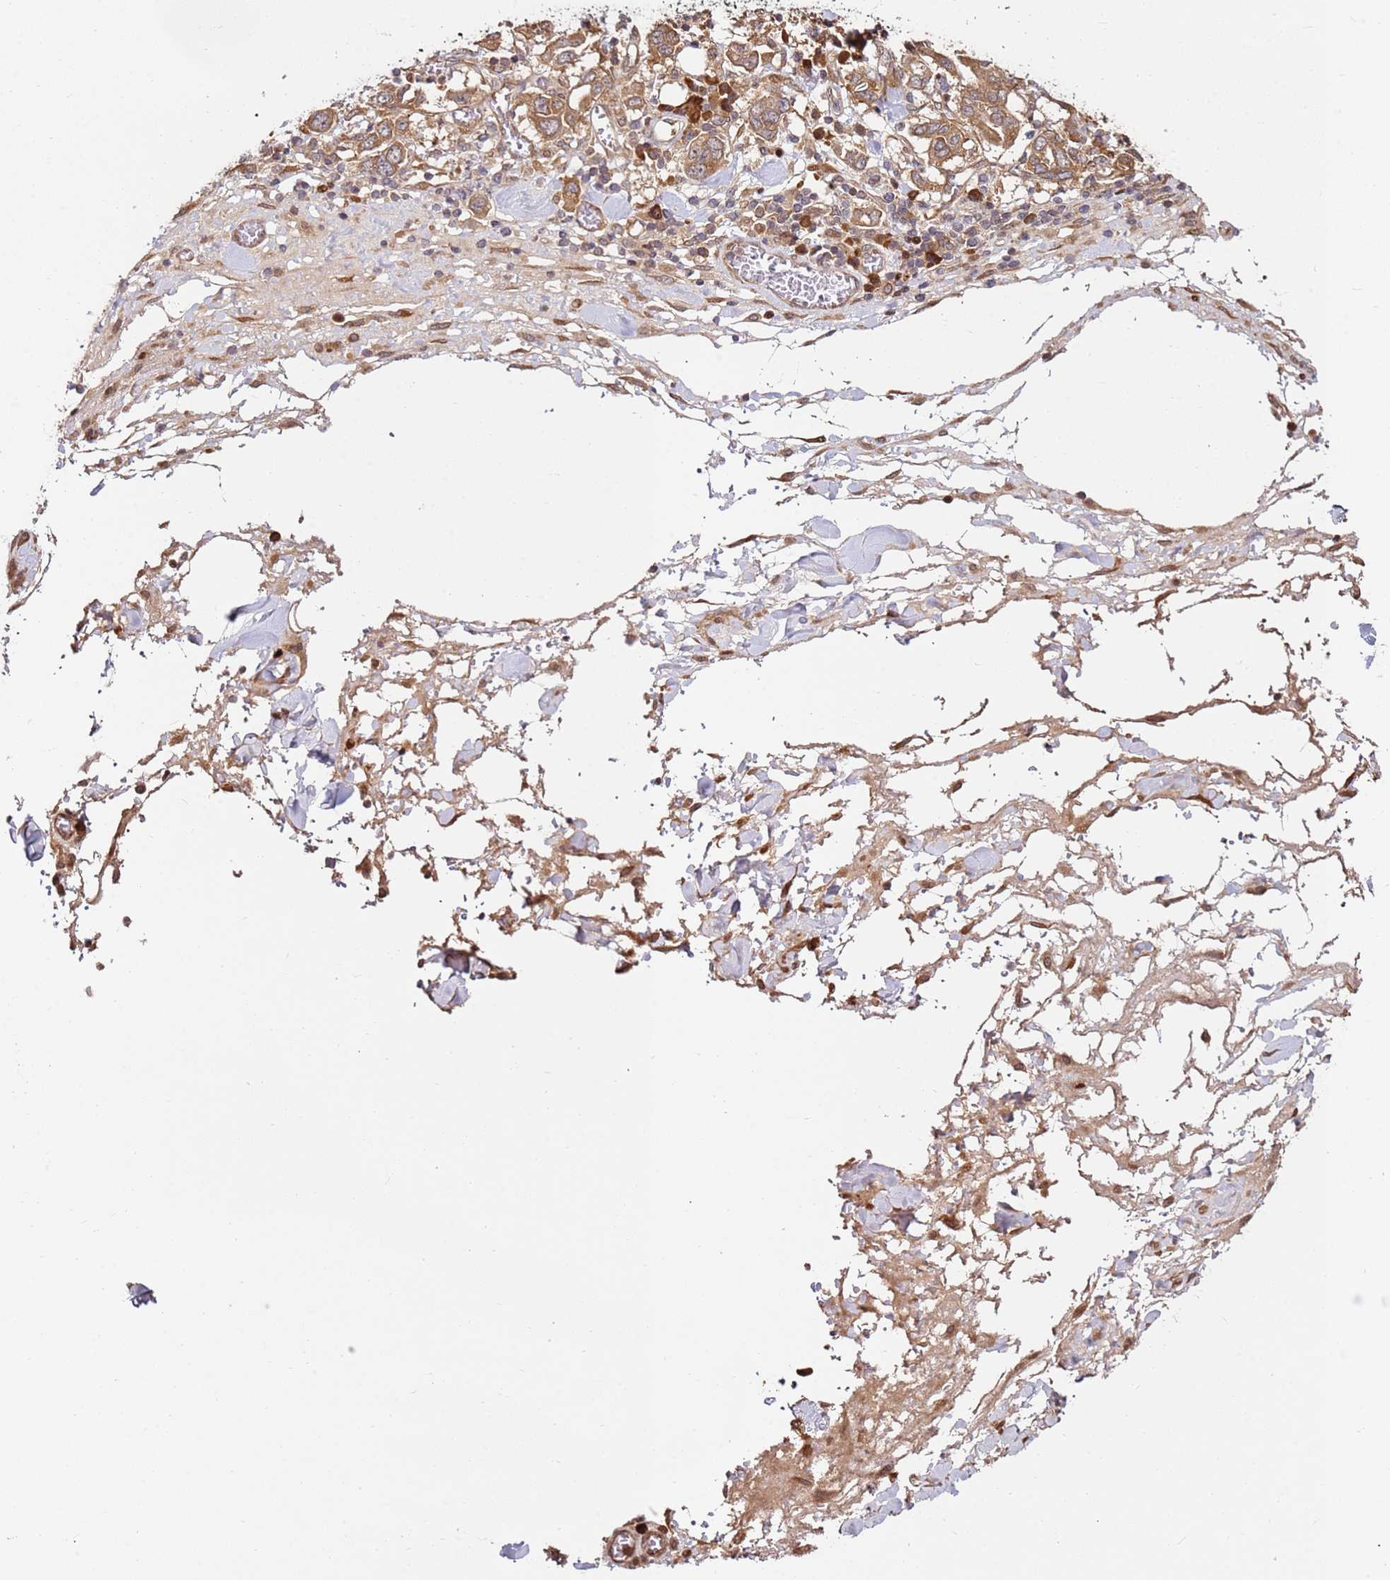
{"staining": {"intensity": "moderate", "quantity": ">75%", "location": "cytoplasmic/membranous"}, "tissue": "stomach cancer", "cell_type": "Tumor cells", "image_type": "cancer", "snomed": [{"axis": "morphology", "description": "Adenocarcinoma, NOS"}, {"axis": "topography", "description": "Stomach, upper"}, {"axis": "topography", "description": "Stomach"}], "caption": "IHC of adenocarcinoma (stomach) reveals medium levels of moderate cytoplasmic/membranous positivity in about >75% of tumor cells.", "gene": "RPS3A", "patient": {"sex": "male", "age": 62}}